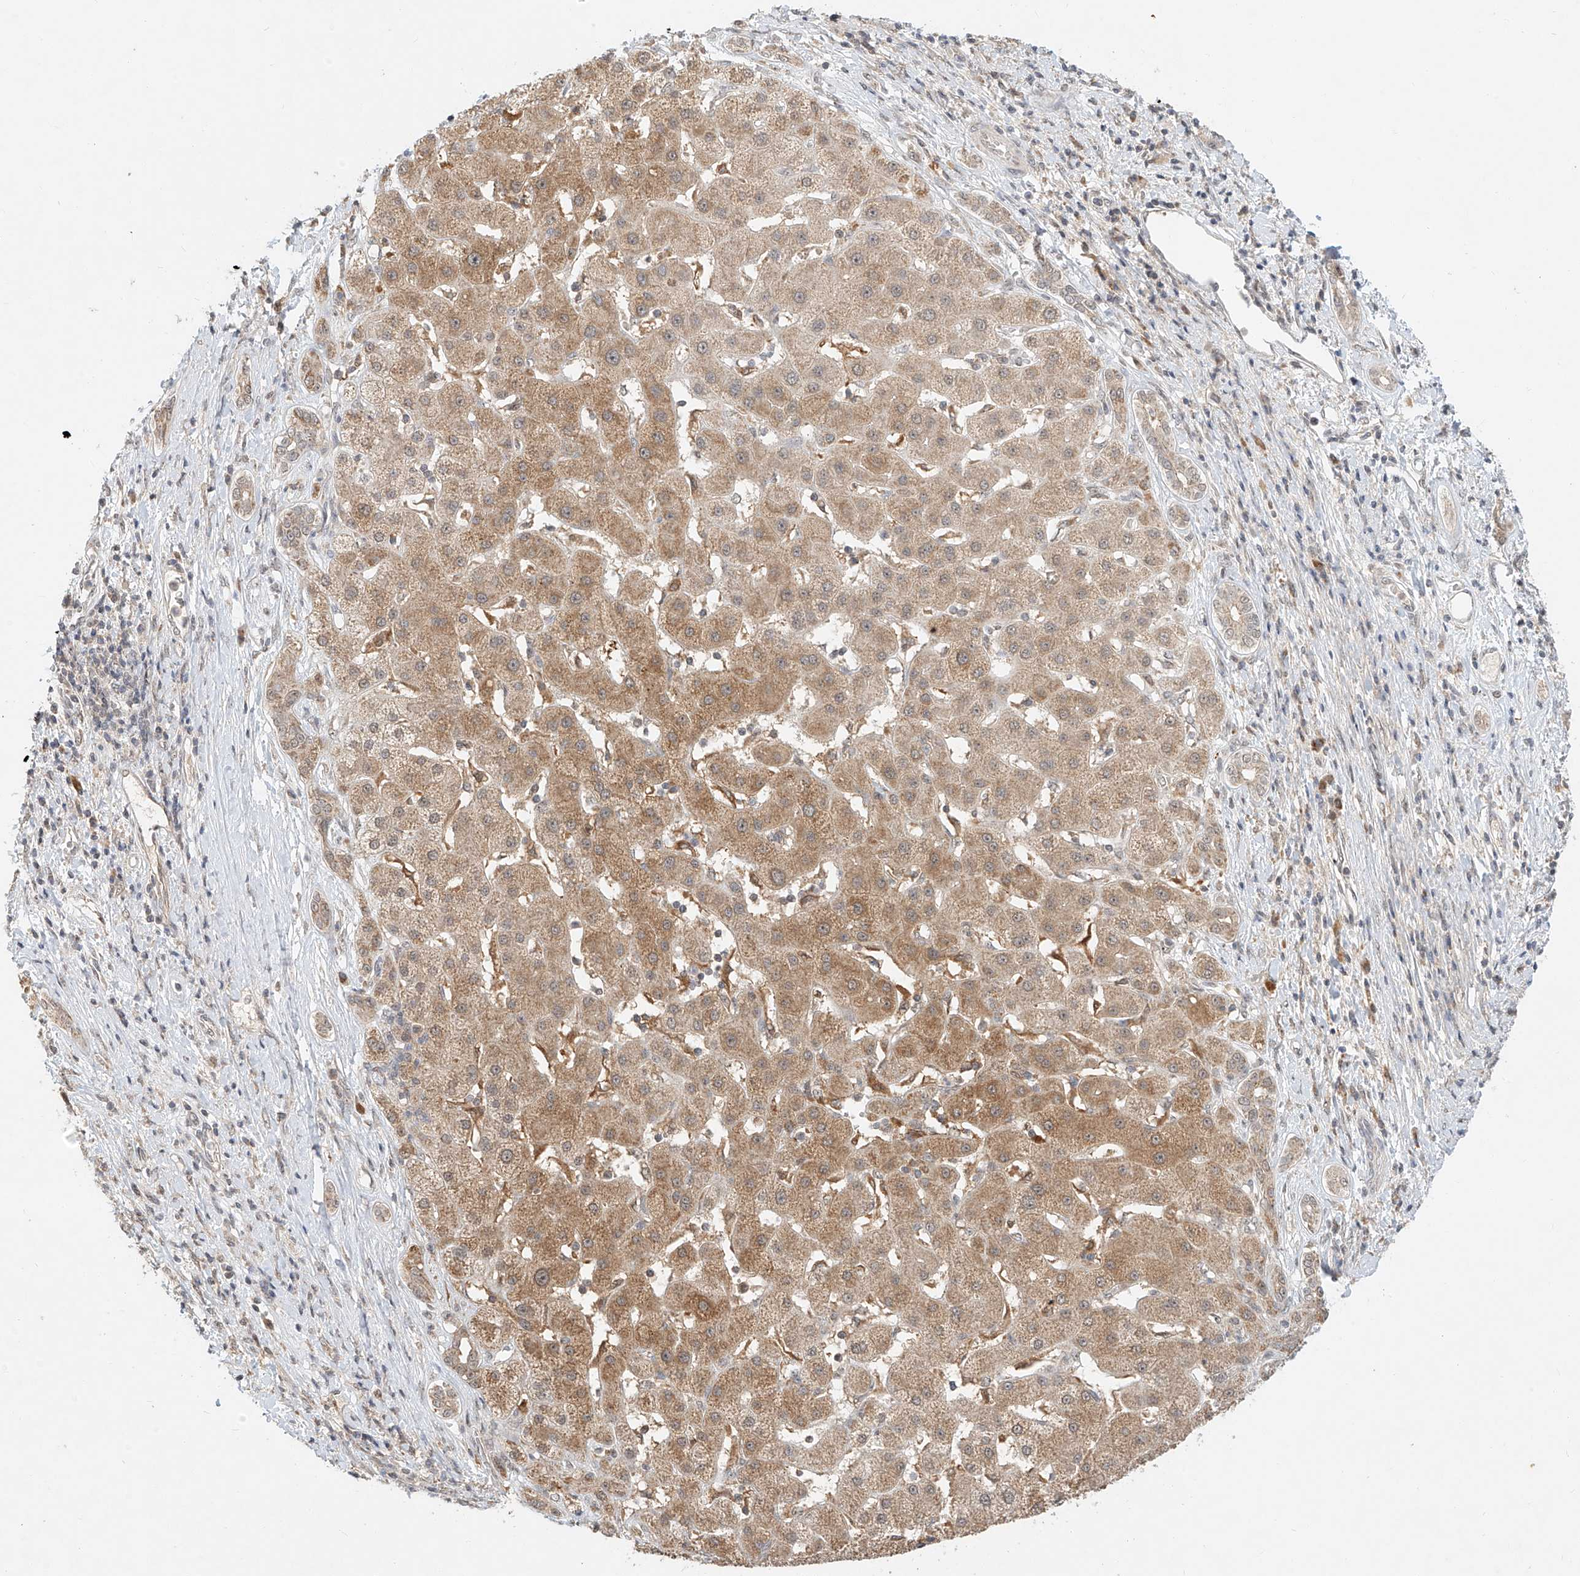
{"staining": {"intensity": "moderate", "quantity": ">75%", "location": "cytoplasmic/membranous"}, "tissue": "liver cancer", "cell_type": "Tumor cells", "image_type": "cancer", "snomed": [{"axis": "morphology", "description": "Carcinoma, Hepatocellular, NOS"}, {"axis": "topography", "description": "Liver"}], "caption": "Immunohistochemical staining of human liver cancer shows moderate cytoplasmic/membranous protein staining in about >75% of tumor cells.", "gene": "SYTL3", "patient": {"sex": "male", "age": 65}}